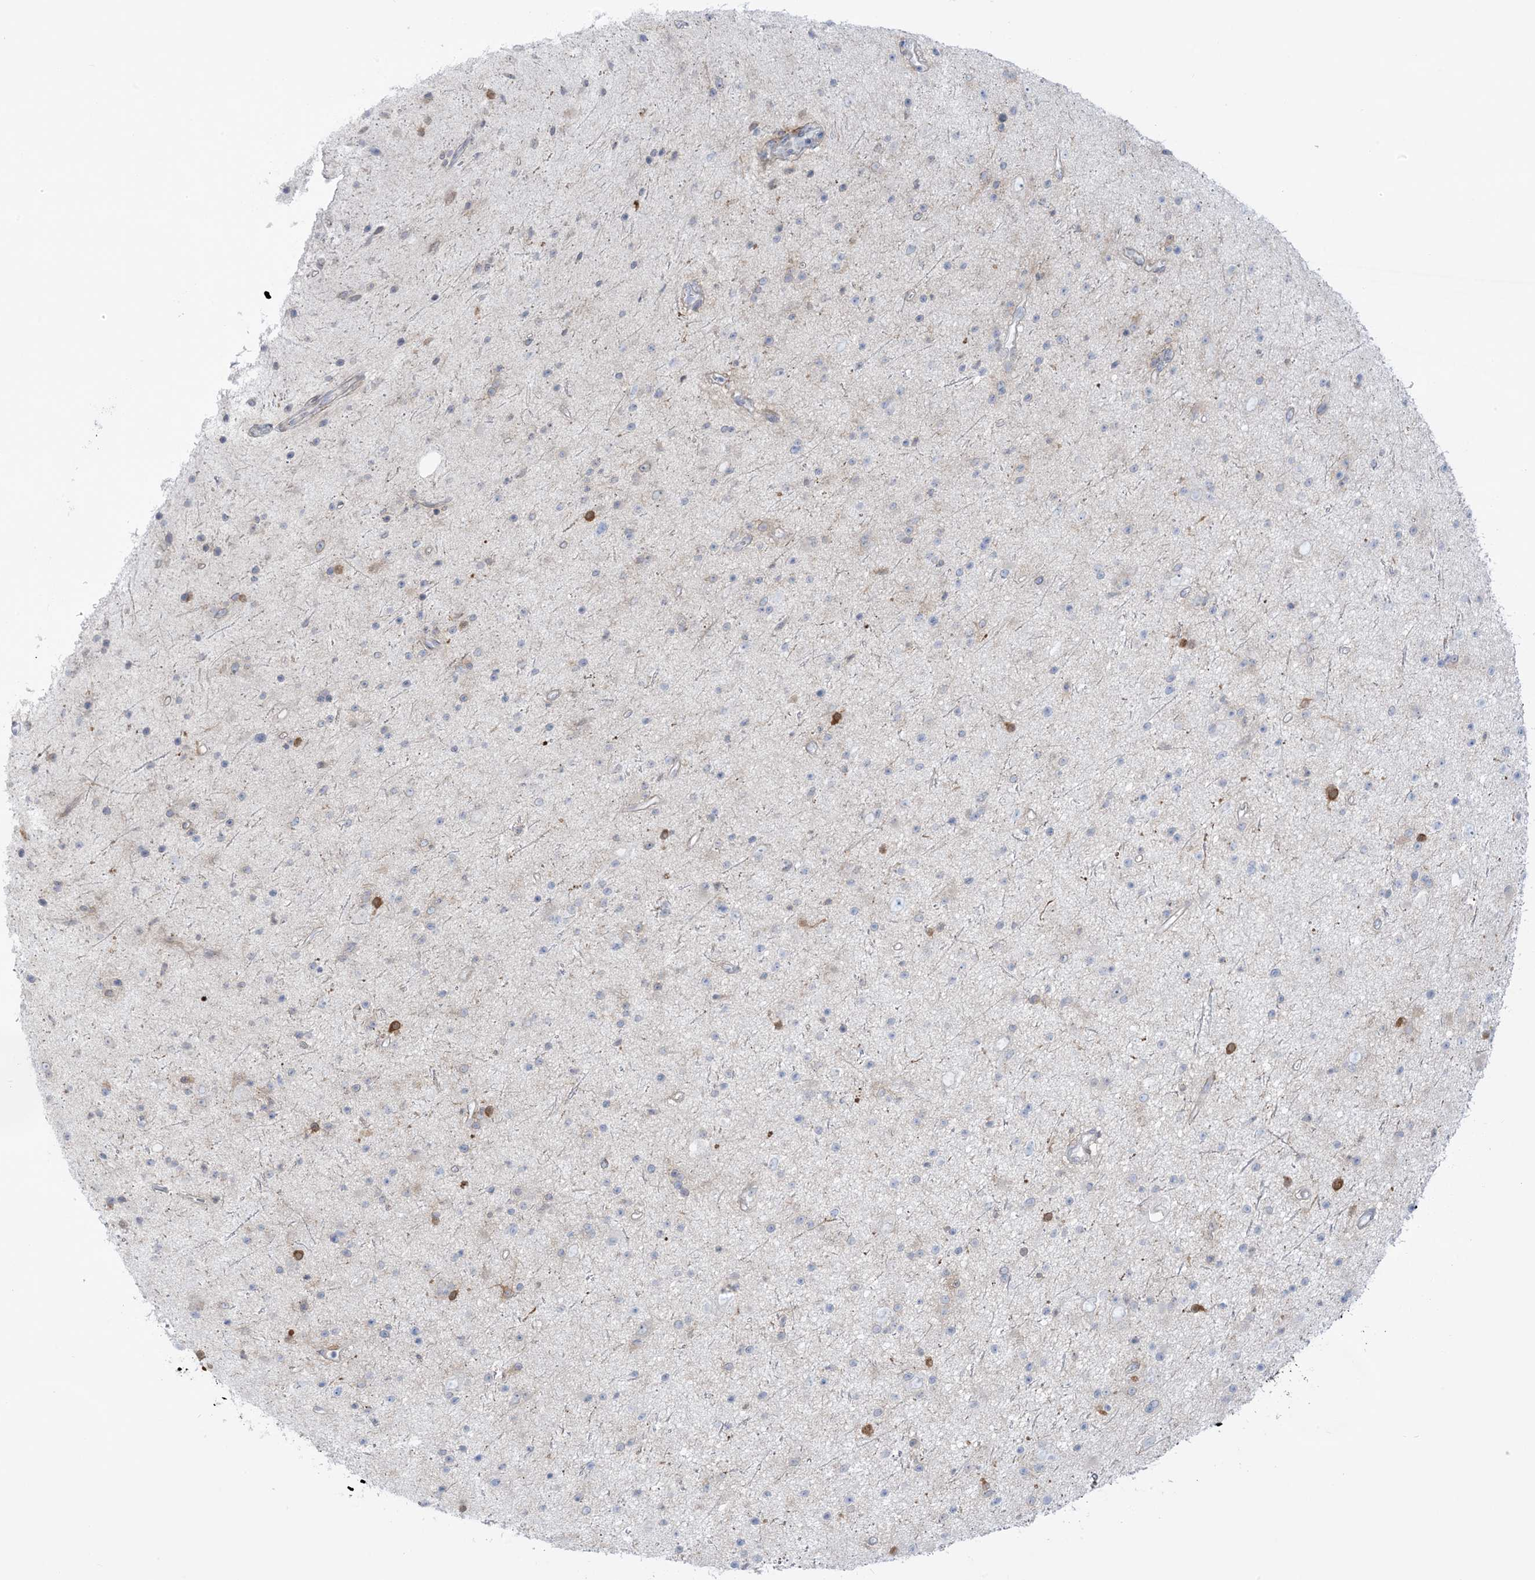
{"staining": {"intensity": "negative", "quantity": "none", "location": "none"}, "tissue": "glioma", "cell_type": "Tumor cells", "image_type": "cancer", "snomed": [{"axis": "morphology", "description": "Glioma, malignant, Low grade"}, {"axis": "topography", "description": "Cerebral cortex"}], "caption": "A high-resolution histopathology image shows immunohistochemistry (IHC) staining of glioma, which demonstrates no significant expression in tumor cells.", "gene": "ICMT", "patient": {"sex": "female", "age": 39}}